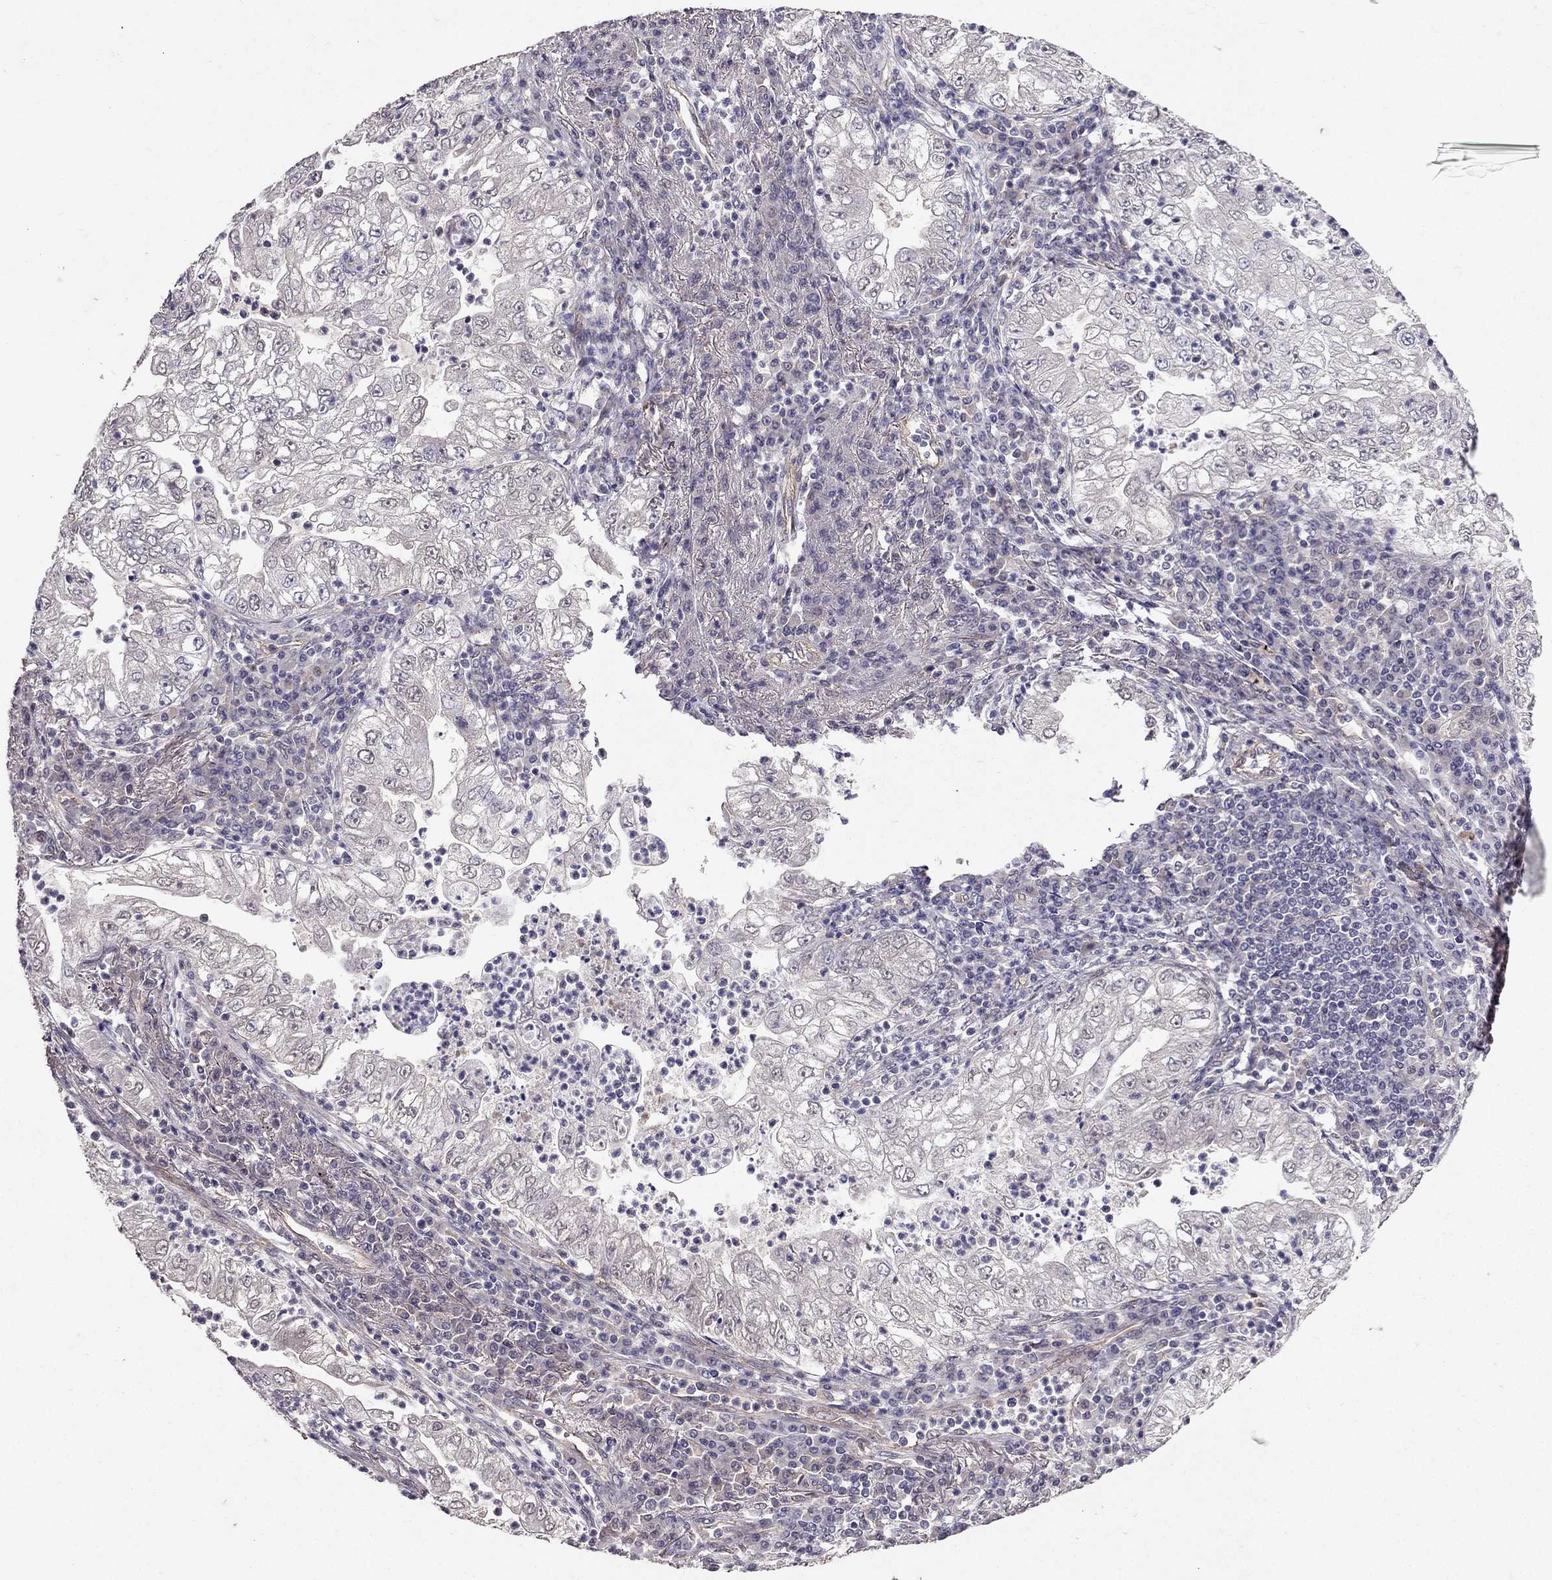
{"staining": {"intensity": "negative", "quantity": "none", "location": "none"}, "tissue": "lung cancer", "cell_type": "Tumor cells", "image_type": "cancer", "snomed": [{"axis": "morphology", "description": "Adenocarcinoma, NOS"}, {"axis": "topography", "description": "Lung"}], "caption": "The micrograph exhibits no staining of tumor cells in adenocarcinoma (lung). (DAB immunohistochemistry (IHC) with hematoxylin counter stain).", "gene": "RASIP1", "patient": {"sex": "female", "age": 73}}